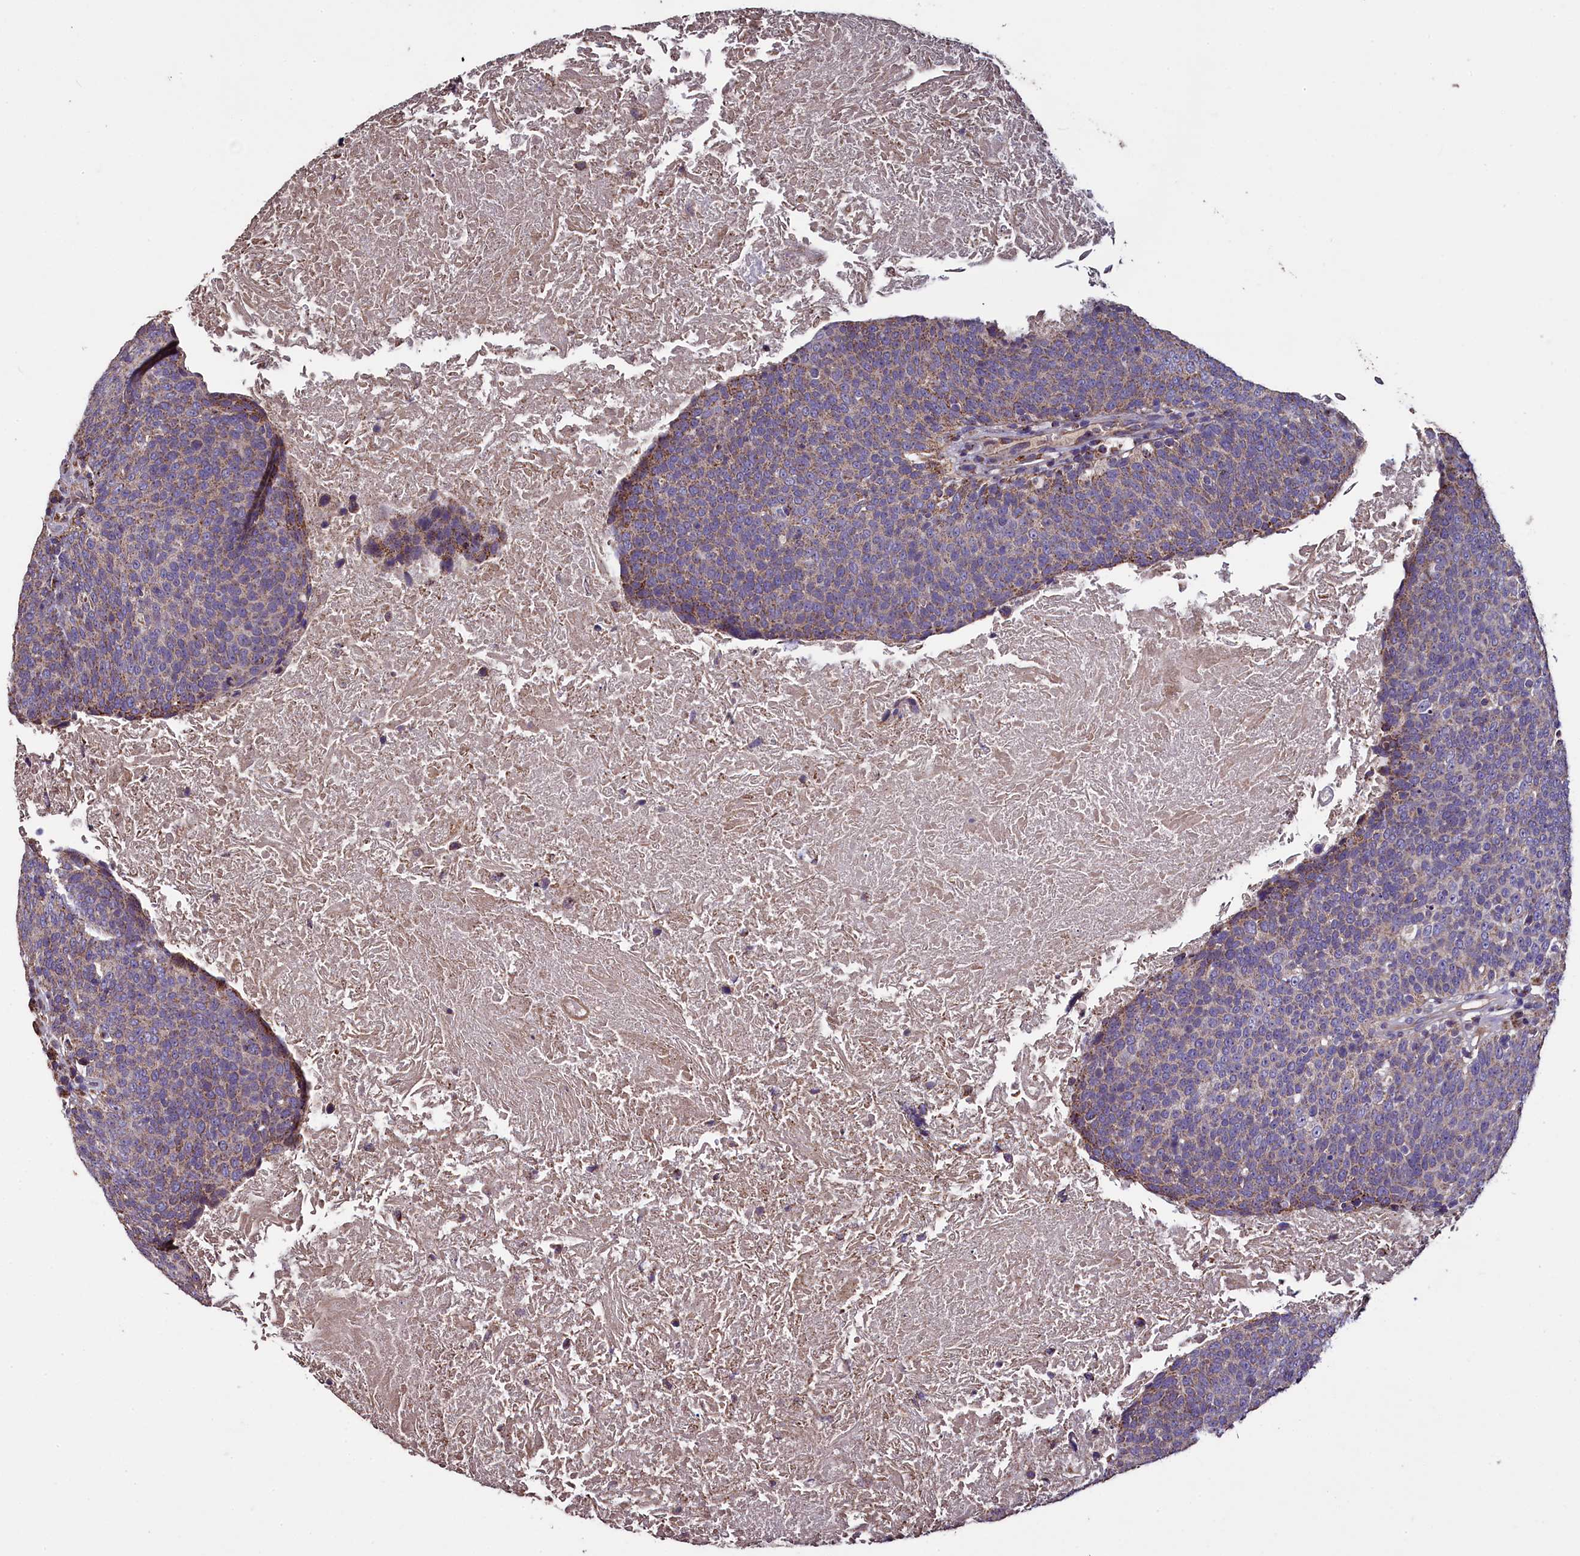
{"staining": {"intensity": "weak", "quantity": "25%-75%", "location": "cytoplasmic/membranous"}, "tissue": "head and neck cancer", "cell_type": "Tumor cells", "image_type": "cancer", "snomed": [{"axis": "morphology", "description": "Squamous cell carcinoma, NOS"}, {"axis": "morphology", "description": "Squamous cell carcinoma, metastatic, NOS"}, {"axis": "topography", "description": "Lymph node"}, {"axis": "topography", "description": "Head-Neck"}], "caption": "Immunohistochemistry of human head and neck cancer reveals low levels of weak cytoplasmic/membranous expression in approximately 25%-75% of tumor cells.", "gene": "COQ9", "patient": {"sex": "male", "age": 62}}